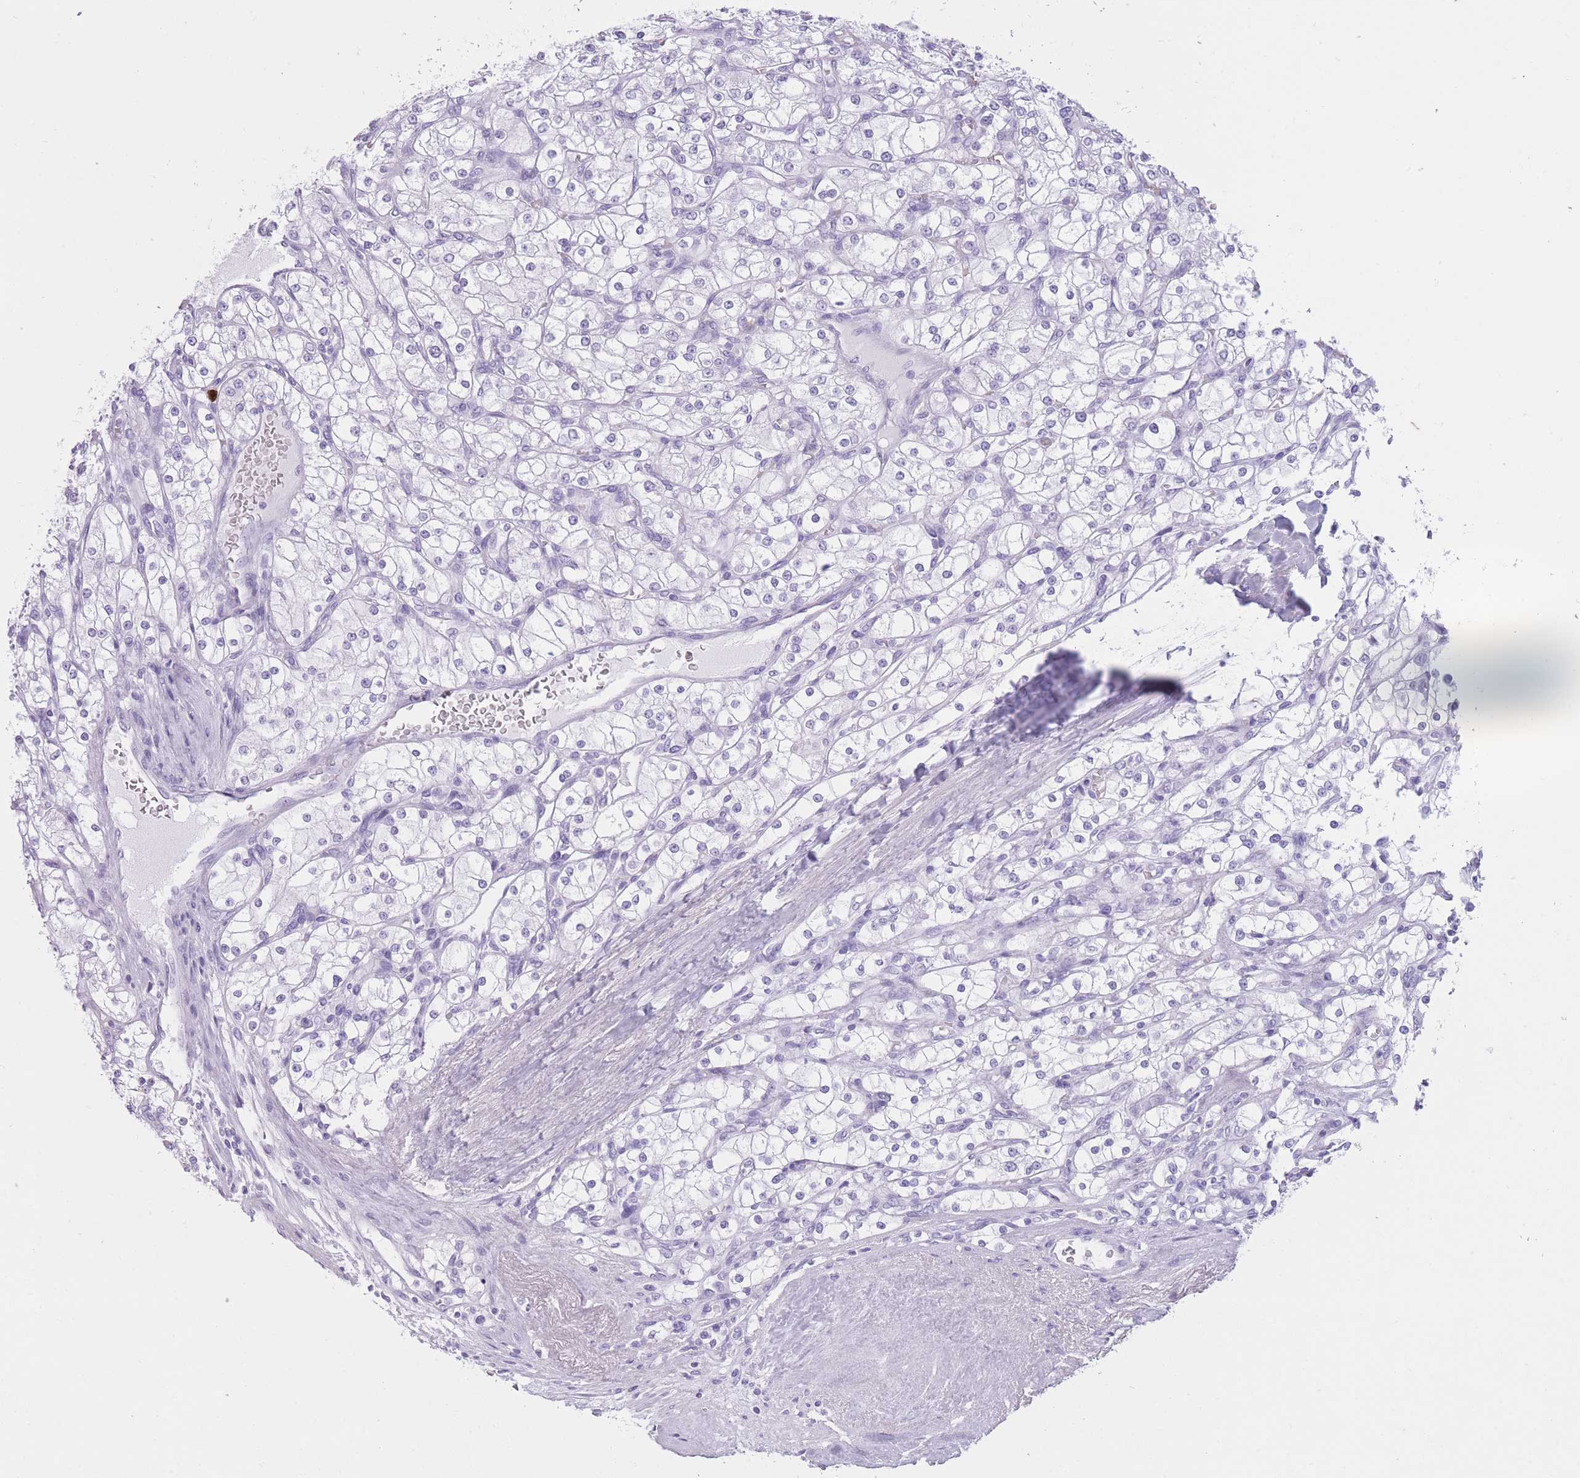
{"staining": {"intensity": "negative", "quantity": "none", "location": "none"}, "tissue": "renal cancer", "cell_type": "Tumor cells", "image_type": "cancer", "snomed": [{"axis": "morphology", "description": "Adenocarcinoma, NOS"}, {"axis": "topography", "description": "Kidney"}], "caption": "A micrograph of renal adenocarcinoma stained for a protein exhibits no brown staining in tumor cells. The staining is performed using DAB (3,3'-diaminobenzidine) brown chromogen with nuclei counter-stained in using hematoxylin.", "gene": "OR4F21", "patient": {"sex": "male", "age": 80}}